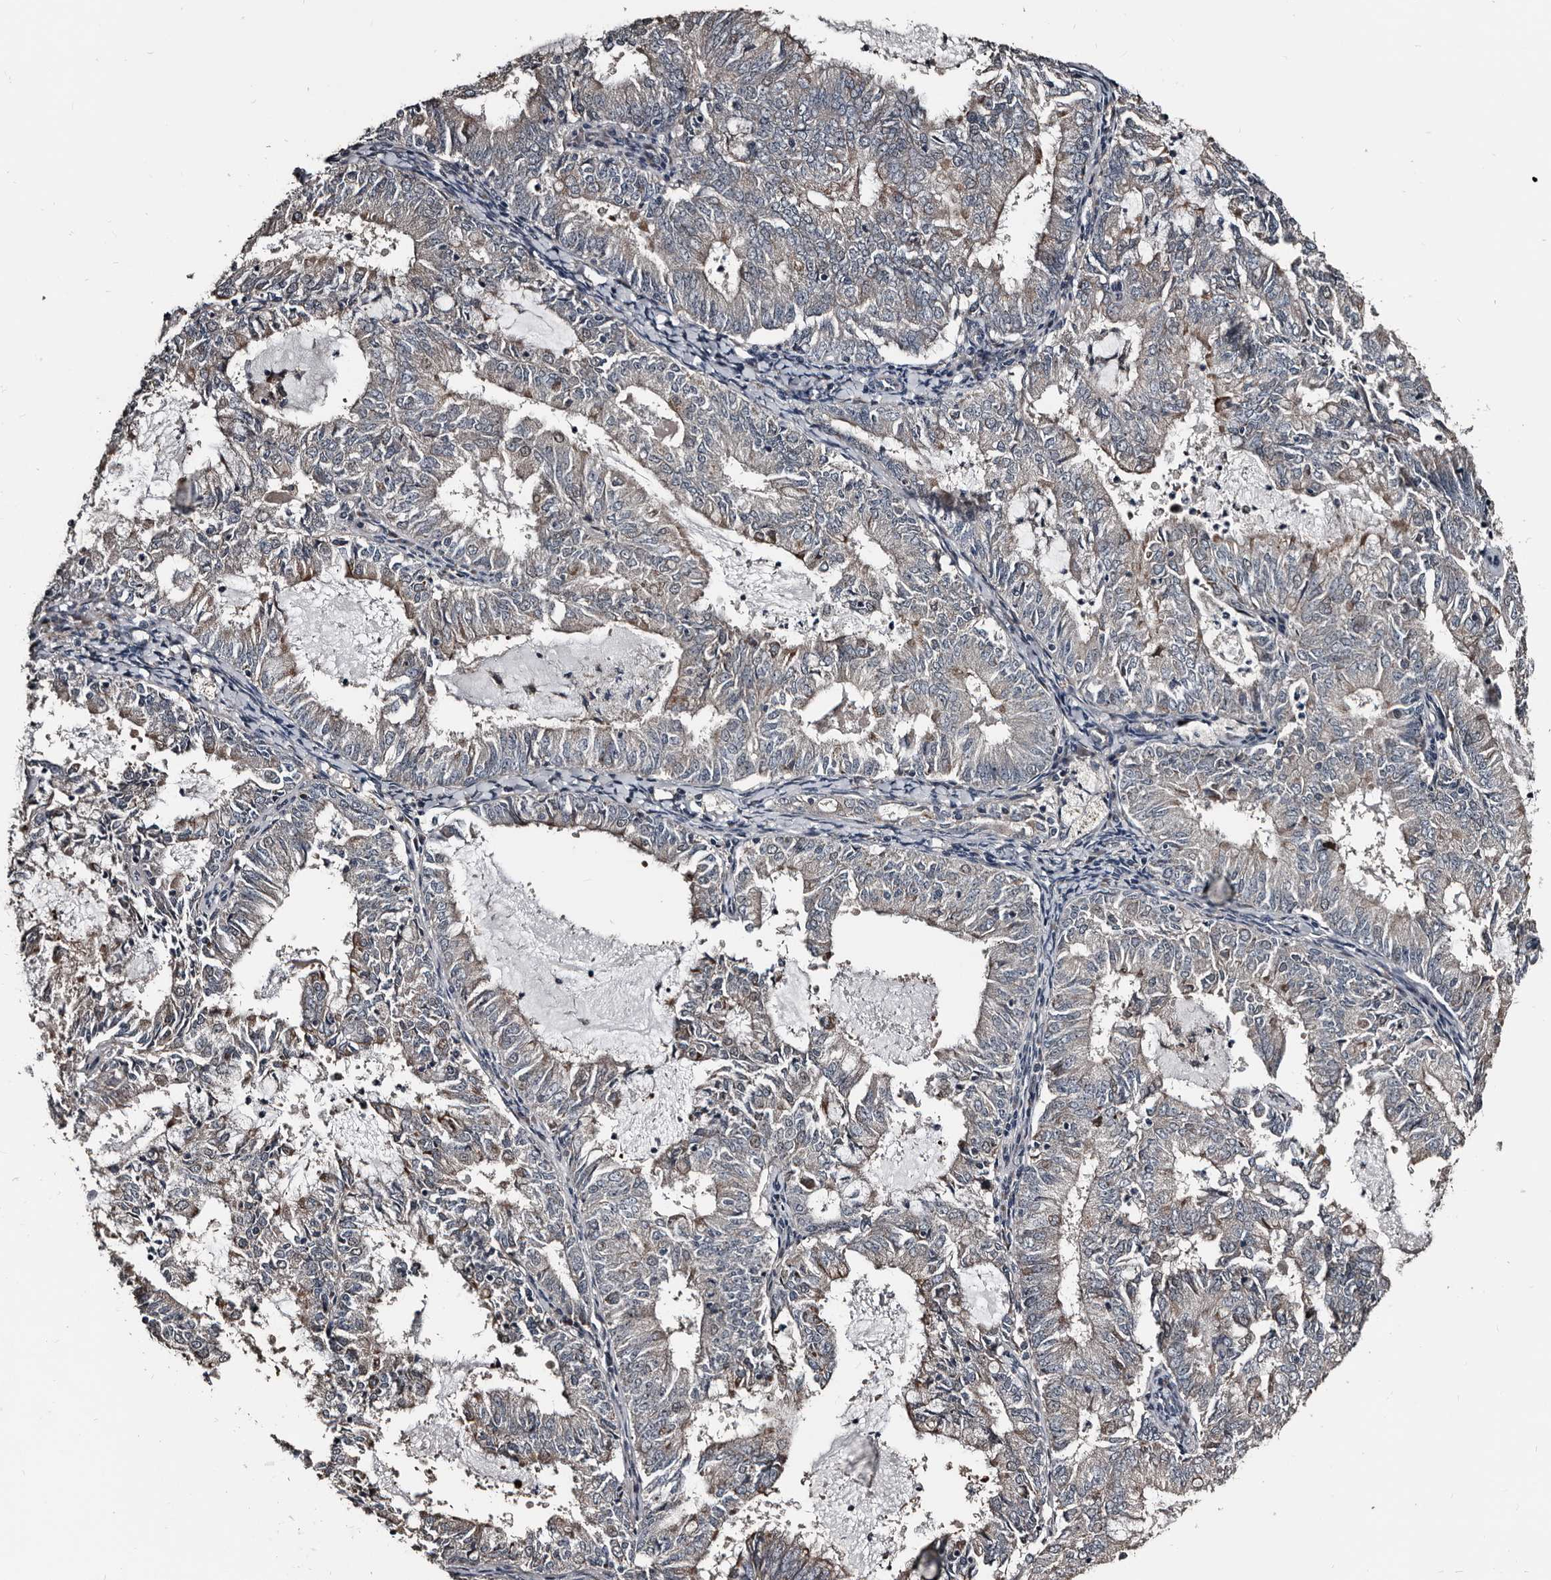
{"staining": {"intensity": "weak", "quantity": "<25%", "location": "cytoplasmic/membranous"}, "tissue": "endometrial cancer", "cell_type": "Tumor cells", "image_type": "cancer", "snomed": [{"axis": "morphology", "description": "Adenocarcinoma, NOS"}, {"axis": "topography", "description": "Endometrium"}], "caption": "This is a micrograph of immunohistochemistry (IHC) staining of endometrial cancer, which shows no positivity in tumor cells. Nuclei are stained in blue.", "gene": "DHPS", "patient": {"sex": "female", "age": 57}}